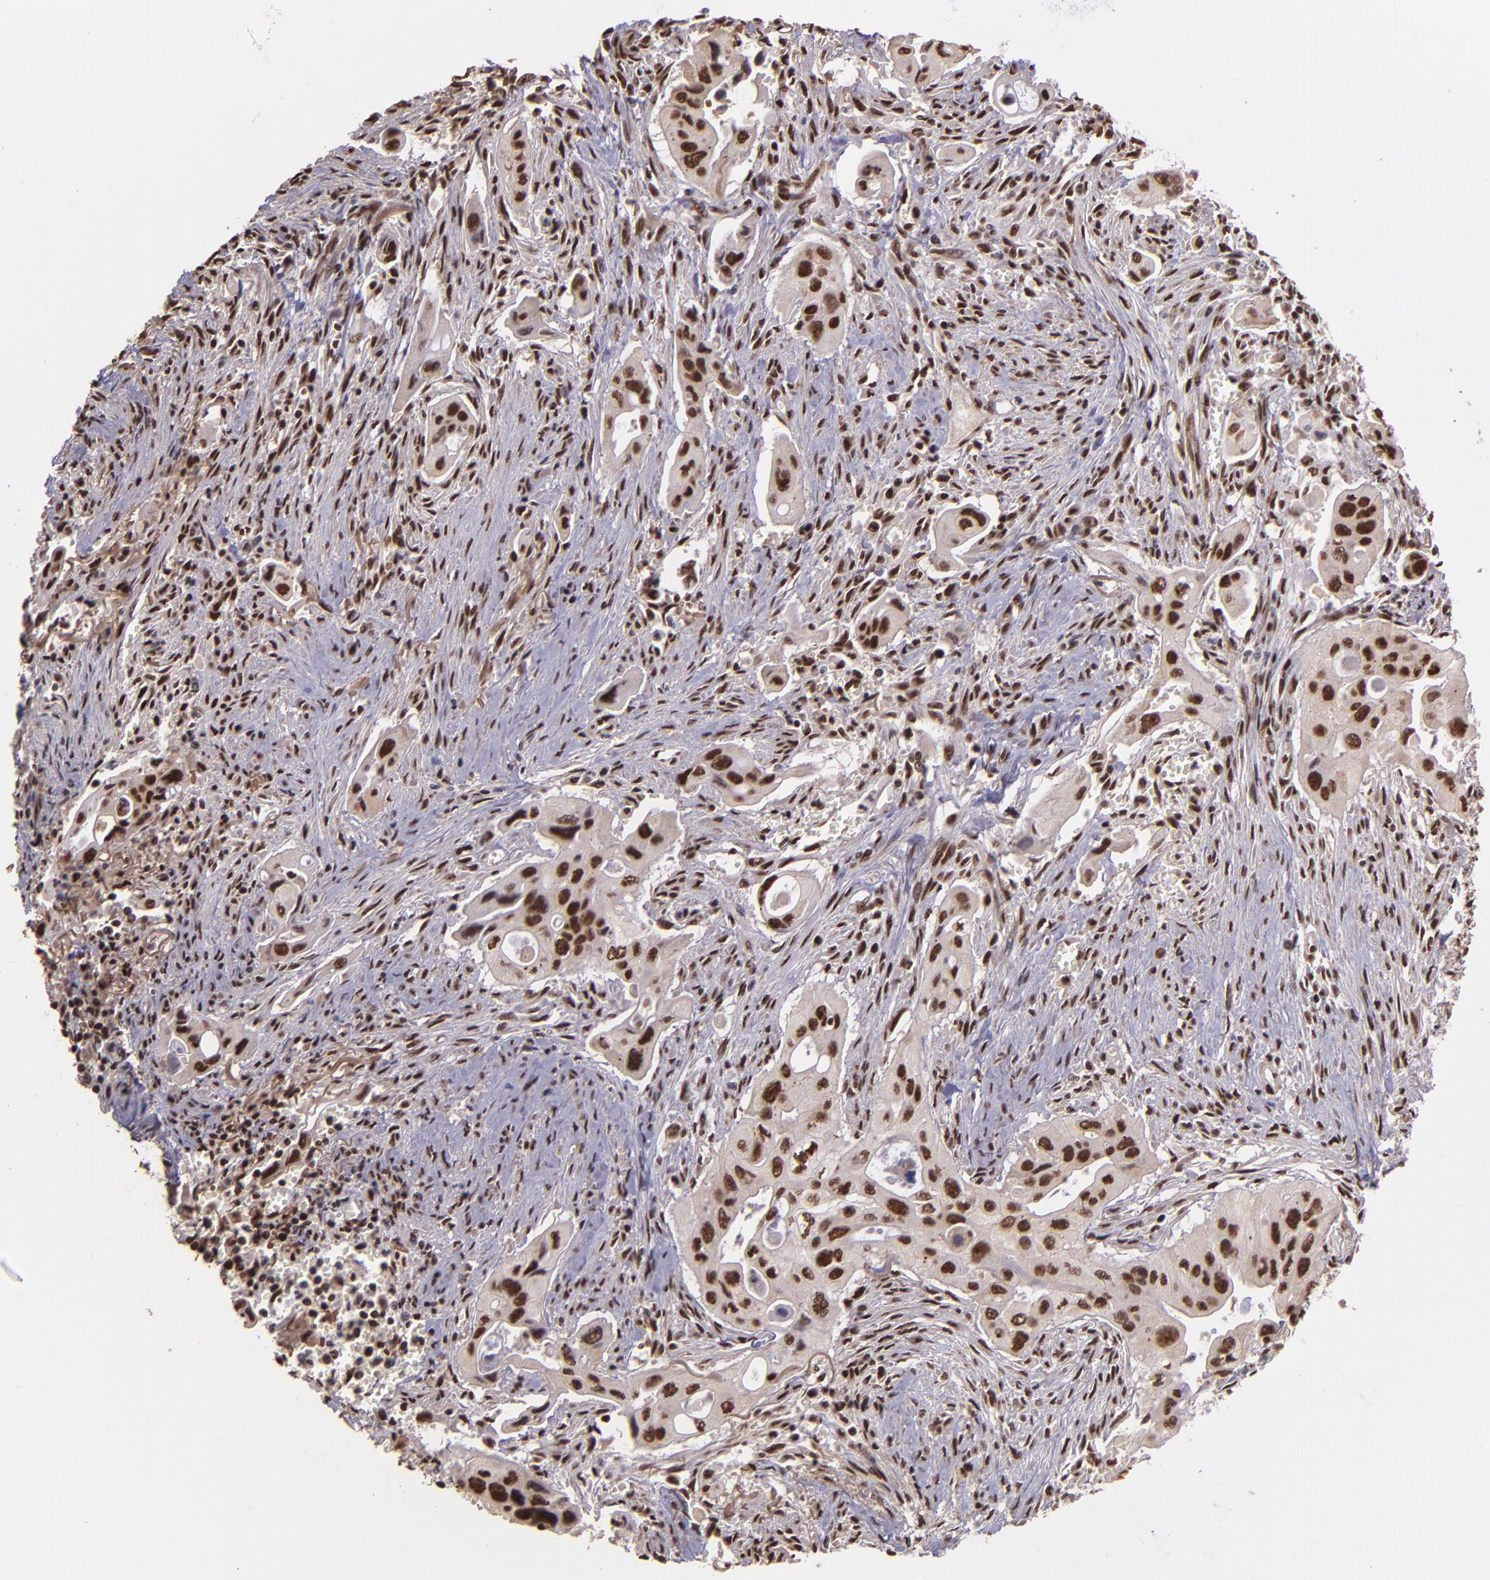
{"staining": {"intensity": "strong", "quantity": ">75%", "location": "nuclear"}, "tissue": "pancreatic cancer", "cell_type": "Tumor cells", "image_type": "cancer", "snomed": [{"axis": "morphology", "description": "Adenocarcinoma, NOS"}, {"axis": "topography", "description": "Pancreas"}], "caption": "Human pancreatic adenocarcinoma stained for a protein (brown) shows strong nuclear positive expression in about >75% of tumor cells.", "gene": "PQBP1", "patient": {"sex": "male", "age": 77}}